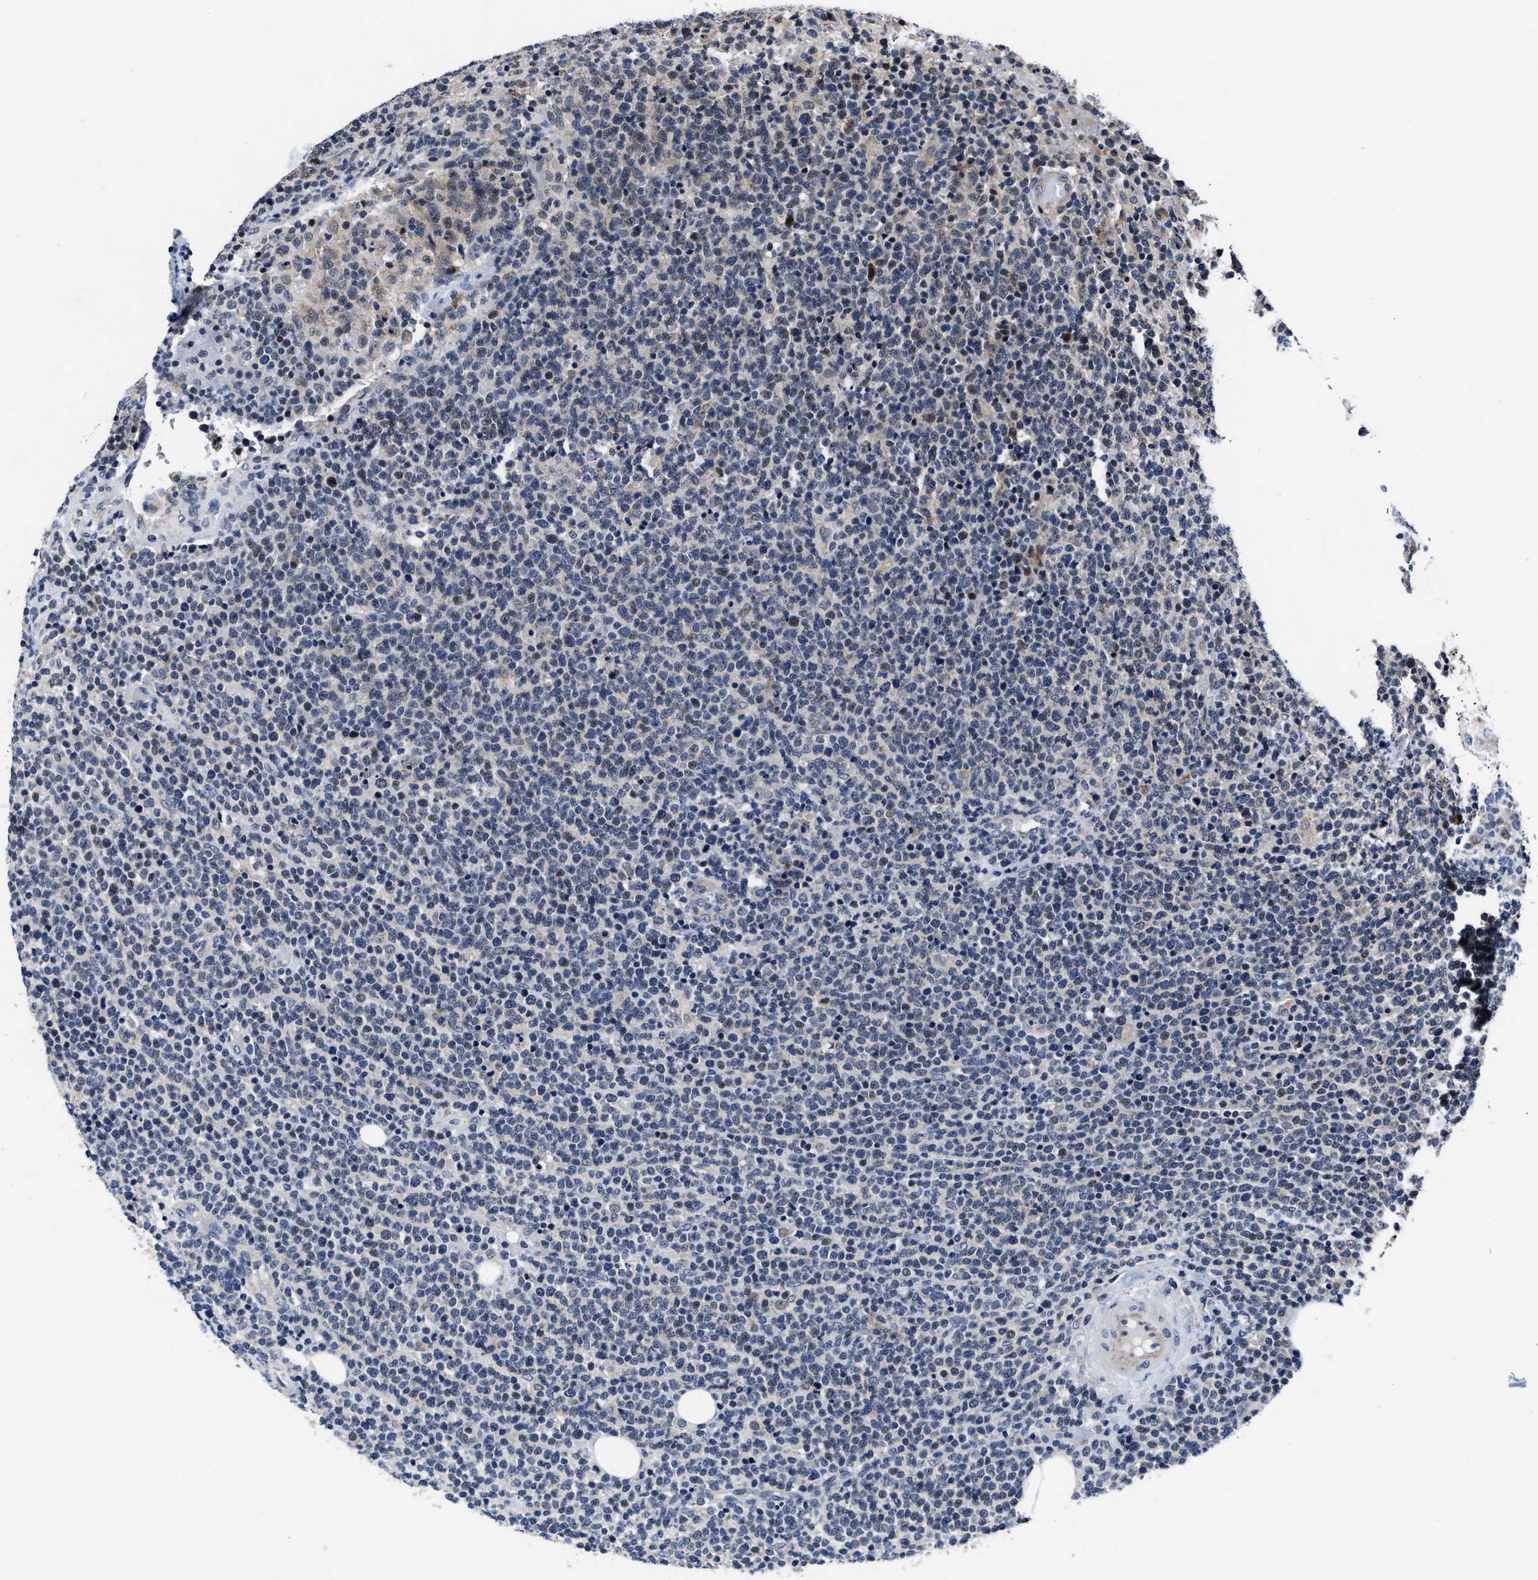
{"staining": {"intensity": "negative", "quantity": "none", "location": "none"}, "tissue": "lymphoma", "cell_type": "Tumor cells", "image_type": "cancer", "snomed": [{"axis": "morphology", "description": "Malignant lymphoma, non-Hodgkin's type, High grade"}, {"axis": "topography", "description": "Lymph node"}], "caption": "Immunohistochemical staining of high-grade malignant lymphoma, non-Hodgkin's type shows no significant staining in tumor cells.", "gene": "TMEM53", "patient": {"sex": "male", "age": 61}}